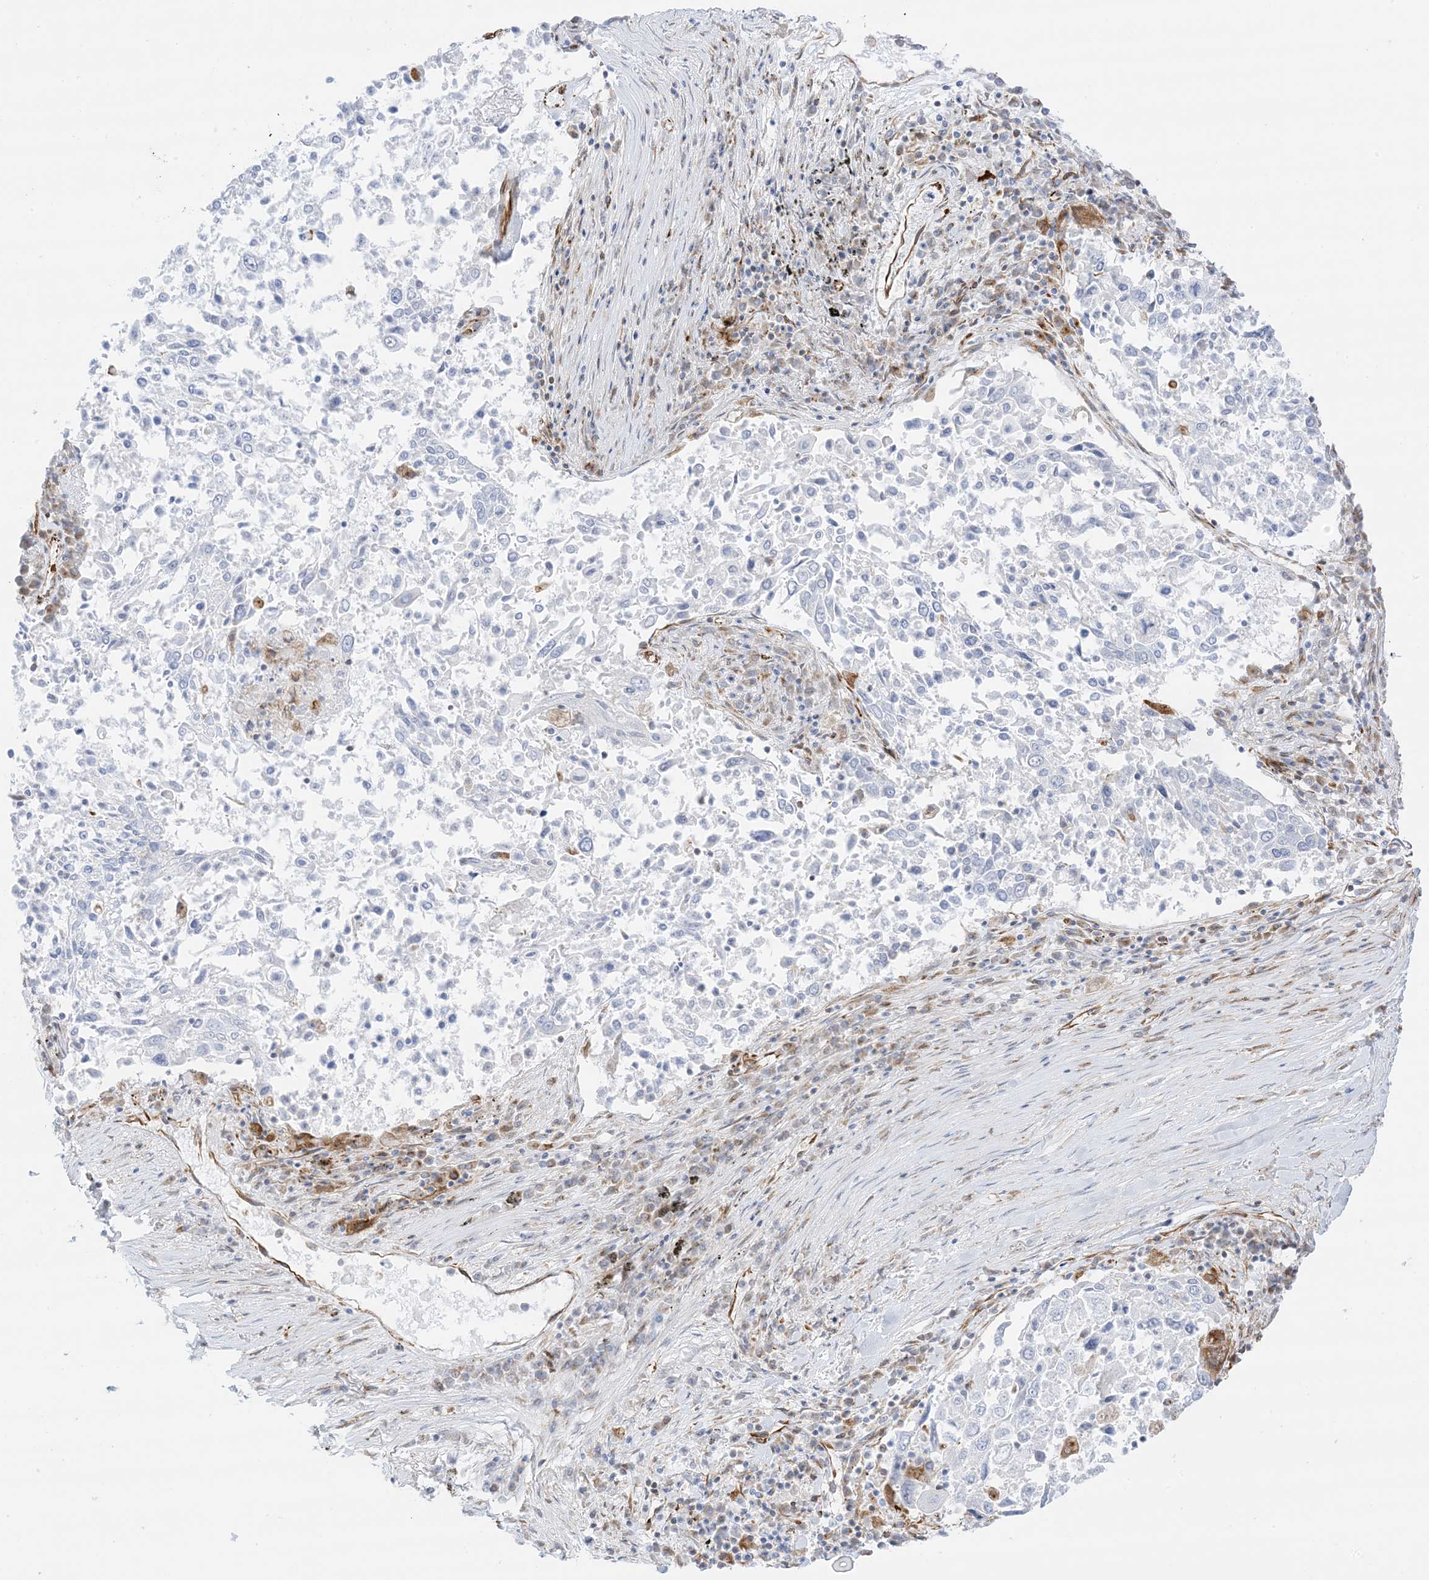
{"staining": {"intensity": "negative", "quantity": "none", "location": "none"}, "tissue": "lung cancer", "cell_type": "Tumor cells", "image_type": "cancer", "snomed": [{"axis": "morphology", "description": "Squamous cell carcinoma, NOS"}, {"axis": "topography", "description": "Lung"}], "caption": "IHC of lung squamous cell carcinoma reveals no expression in tumor cells. The staining was performed using DAB to visualize the protein expression in brown, while the nuclei were stained in blue with hematoxylin (Magnification: 20x).", "gene": "PID1", "patient": {"sex": "male", "age": 65}}